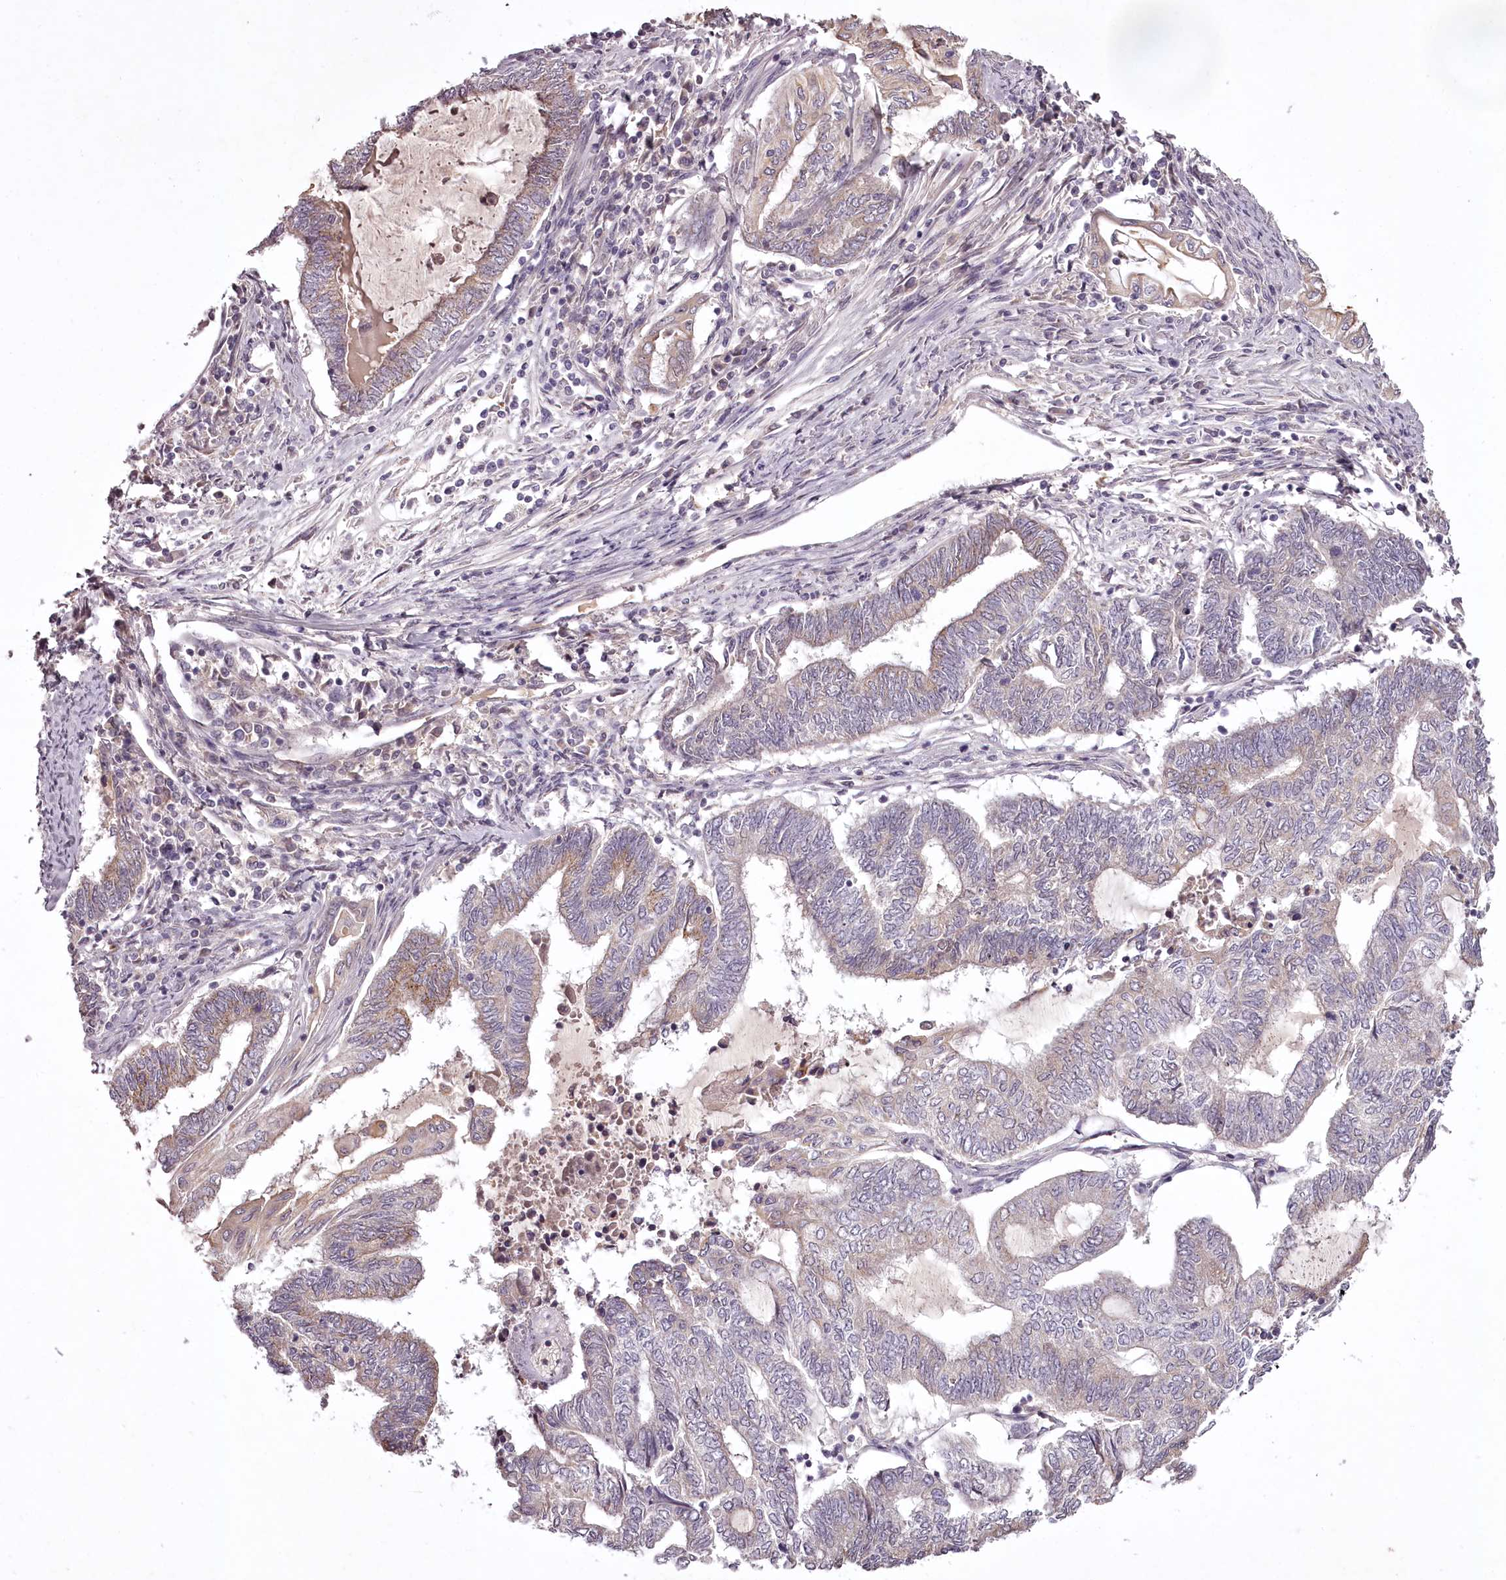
{"staining": {"intensity": "moderate", "quantity": "<25%", "location": "cytoplasmic/membranous"}, "tissue": "endometrial cancer", "cell_type": "Tumor cells", "image_type": "cancer", "snomed": [{"axis": "morphology", "description": "Adenocarcinoma, NOS"}, {"axis": "topography", "description": "Uterus"}, {"axis": "topography", "description": "Endometrium"}], "caption": "Endometrial cancer (adenocarcinoma) stained for a protein demonstrates moderate cytoplasmic/membranous positivity in tumor cells.", "gene": "RBMXL2", "patient": {"sex": "female", "age": 70}}